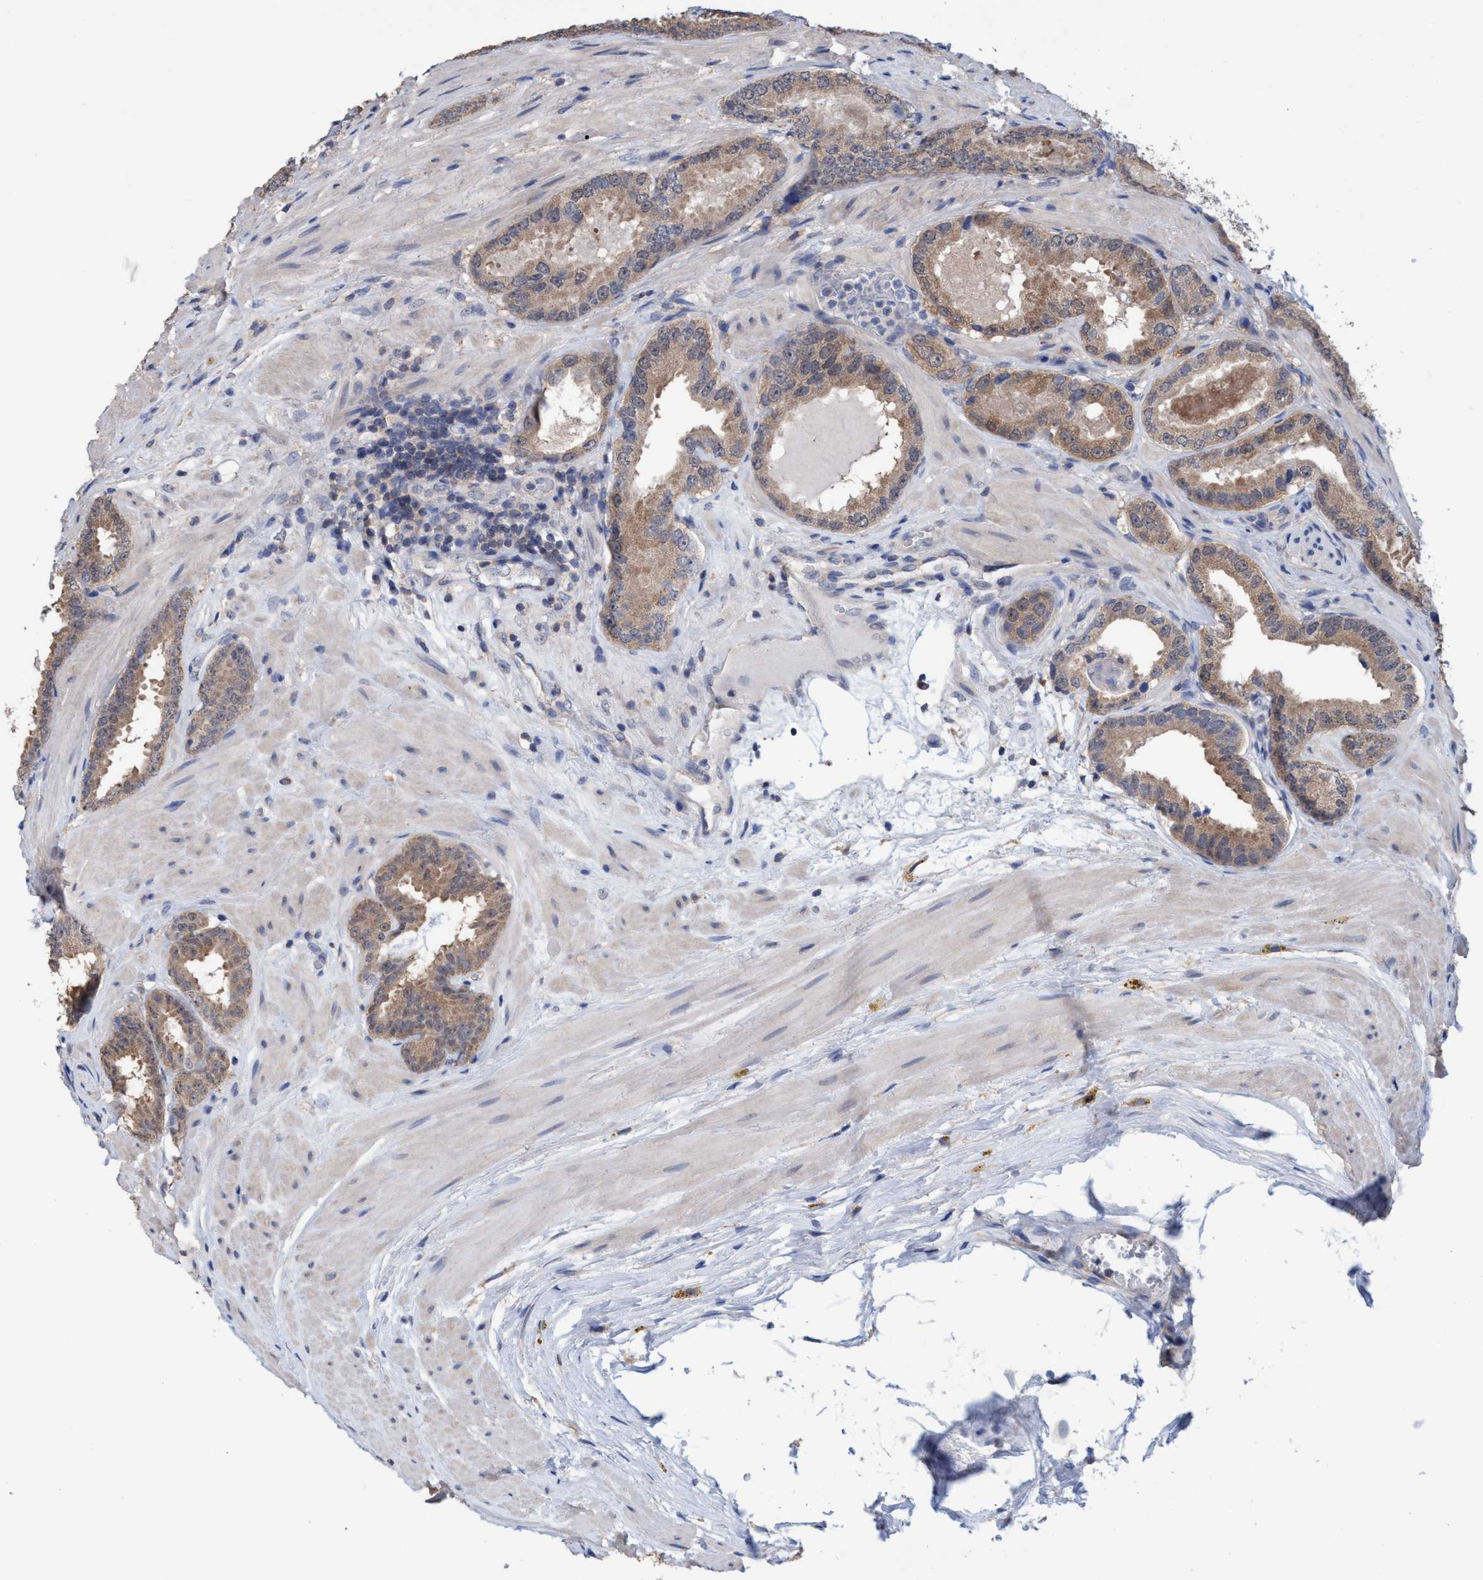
{"staining": {"intensity": "weak", "quantity": "25%-75%", "location": "cytoplasmic/membranous"}, "tissue": "prostate cancer", "cell_type": "Tumor cells", "image_type": "cancer", "snomed": [{"axis": "morphology", "description": "Adenocarcinoma, Low grade"}, {"axis": "topography", "description": "Prostate"}], "caption": "Weak cytoplasmic/membranous expression is identified in approximately 25%-75% of tumor cells in low-grade adenocarcinoma (prostate).", "gene": "GLOD4", "patient": {"sex": "male", "age": 51}}